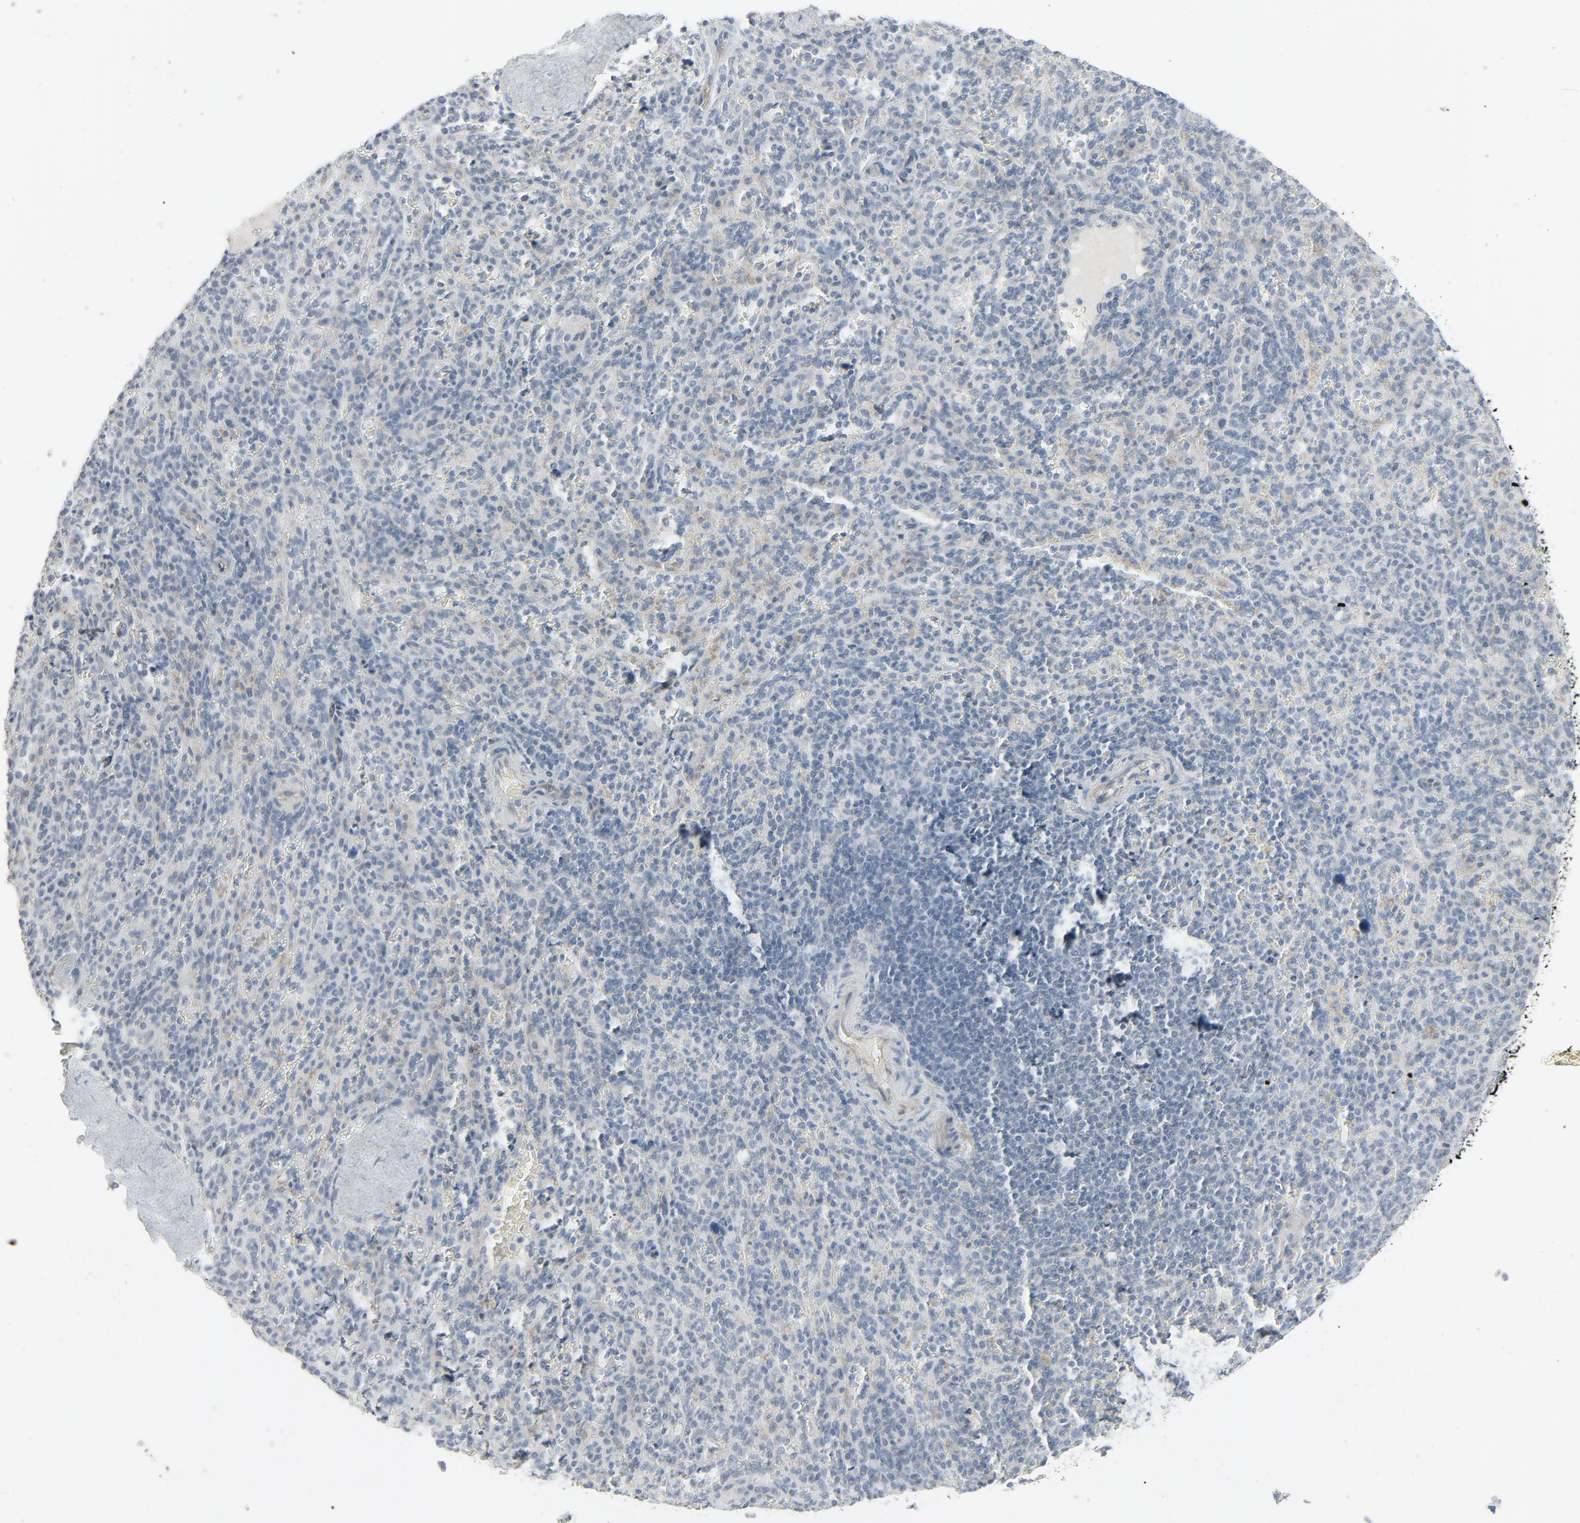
{"staining": {"intensity": "negative", "quantity": "none", "location": "none"}, "tissue": "spleen", "cell_type": "Cells in red pulp", "image_type": "normal", "snomed": [{"axis": "morphology", "description": "Normal tissue, NOS"}, {"axis": "topography", "description": "Spleen"}], "caption": "This photomicrograph is of benign spleen stained with immunohistochemistry (IHC) to label a protein in brown with the nuclei are counter-stained blue. There is no positivity in cells in red pulp. (DAB IHC visualized using brightfield microscopy, high magnification).", "gene": "FGFR3", "patient": {"sex": "male", "age": 36}}